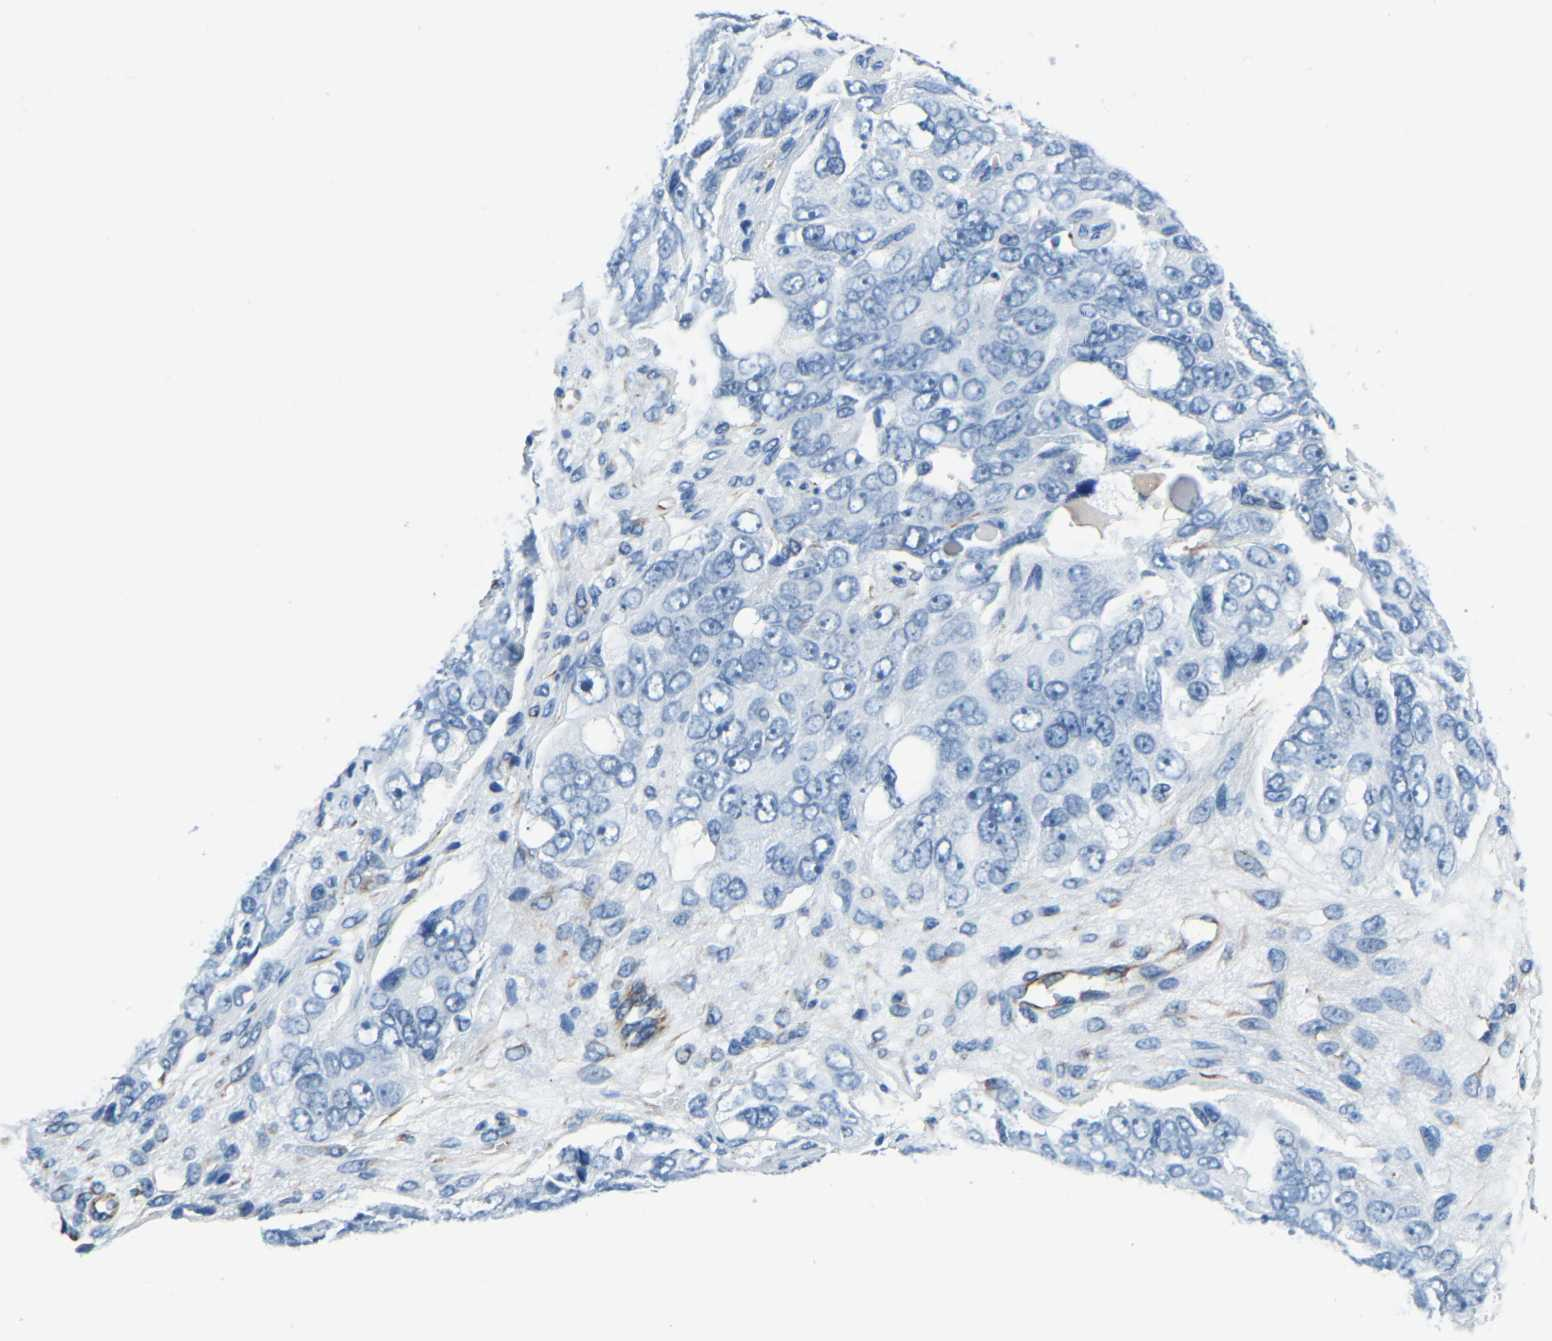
{"staining": {"intensity": "negative", "quantity": "none", "location": "none"}, "tissue": "ovarian cancer", "cell_type": "Tumor cells", "image_type": "cancer", "snomed": [{"axis": "morphology", "description": "Carcinoma, endometroid"}, {"axis": "topography", "description": "Ovary"}], "caption": "IHC micrograph of neoplastic tissue: human ovarian cancer stained with DAB demonstrates no significant protein expression in tumor cells. (Stains: DAB immunohistochemistry with hematoxylin counter stain, Microscopy: brightfield microscopy at high magnification).", "gene": "MS4A3", "patient": {"sex": "female", "age": 51}}